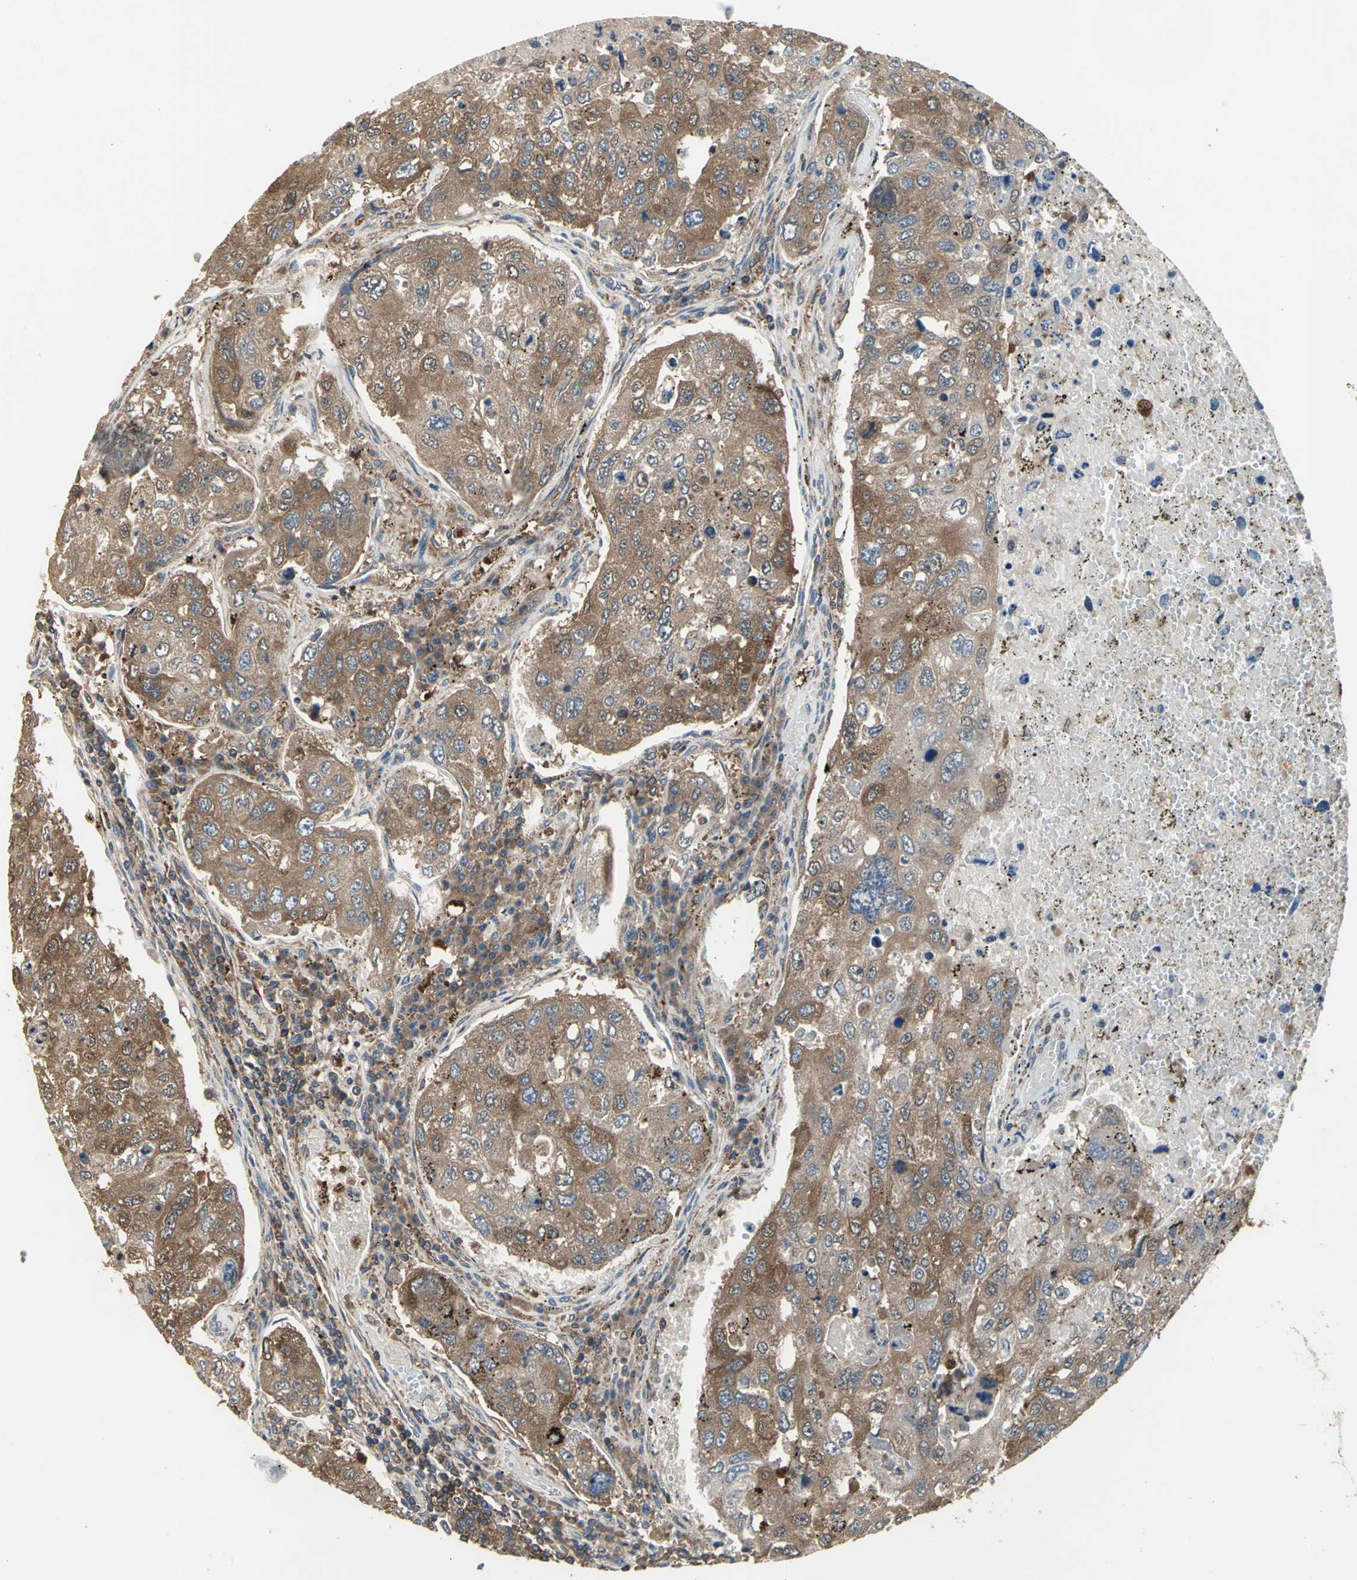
{"staining": {"intensity": "strong", "quantity": ">75%", "location": "cytoplasmic/membranous"}, "tissue": "urothelial cancer", "cell_type": "Tumor cells", "image_type": "cancer", "snomed": [{"axis": "morphology", "description": "Urothelial carcinoma, High grade"}, {"axis": "topography", "description": "Lymph node"}, {"axis": "topography", "description": "Urinary bladder"}], "caption": "DAB immunohistochemical staining of human urothelial carcinoma (high-grade) exhibits strong cytoplasmic/membranous protein positivity in approximately >75% of tumor cells.", "gene": "CAPN1", "patient": {"sex": "male", "age": 51}}